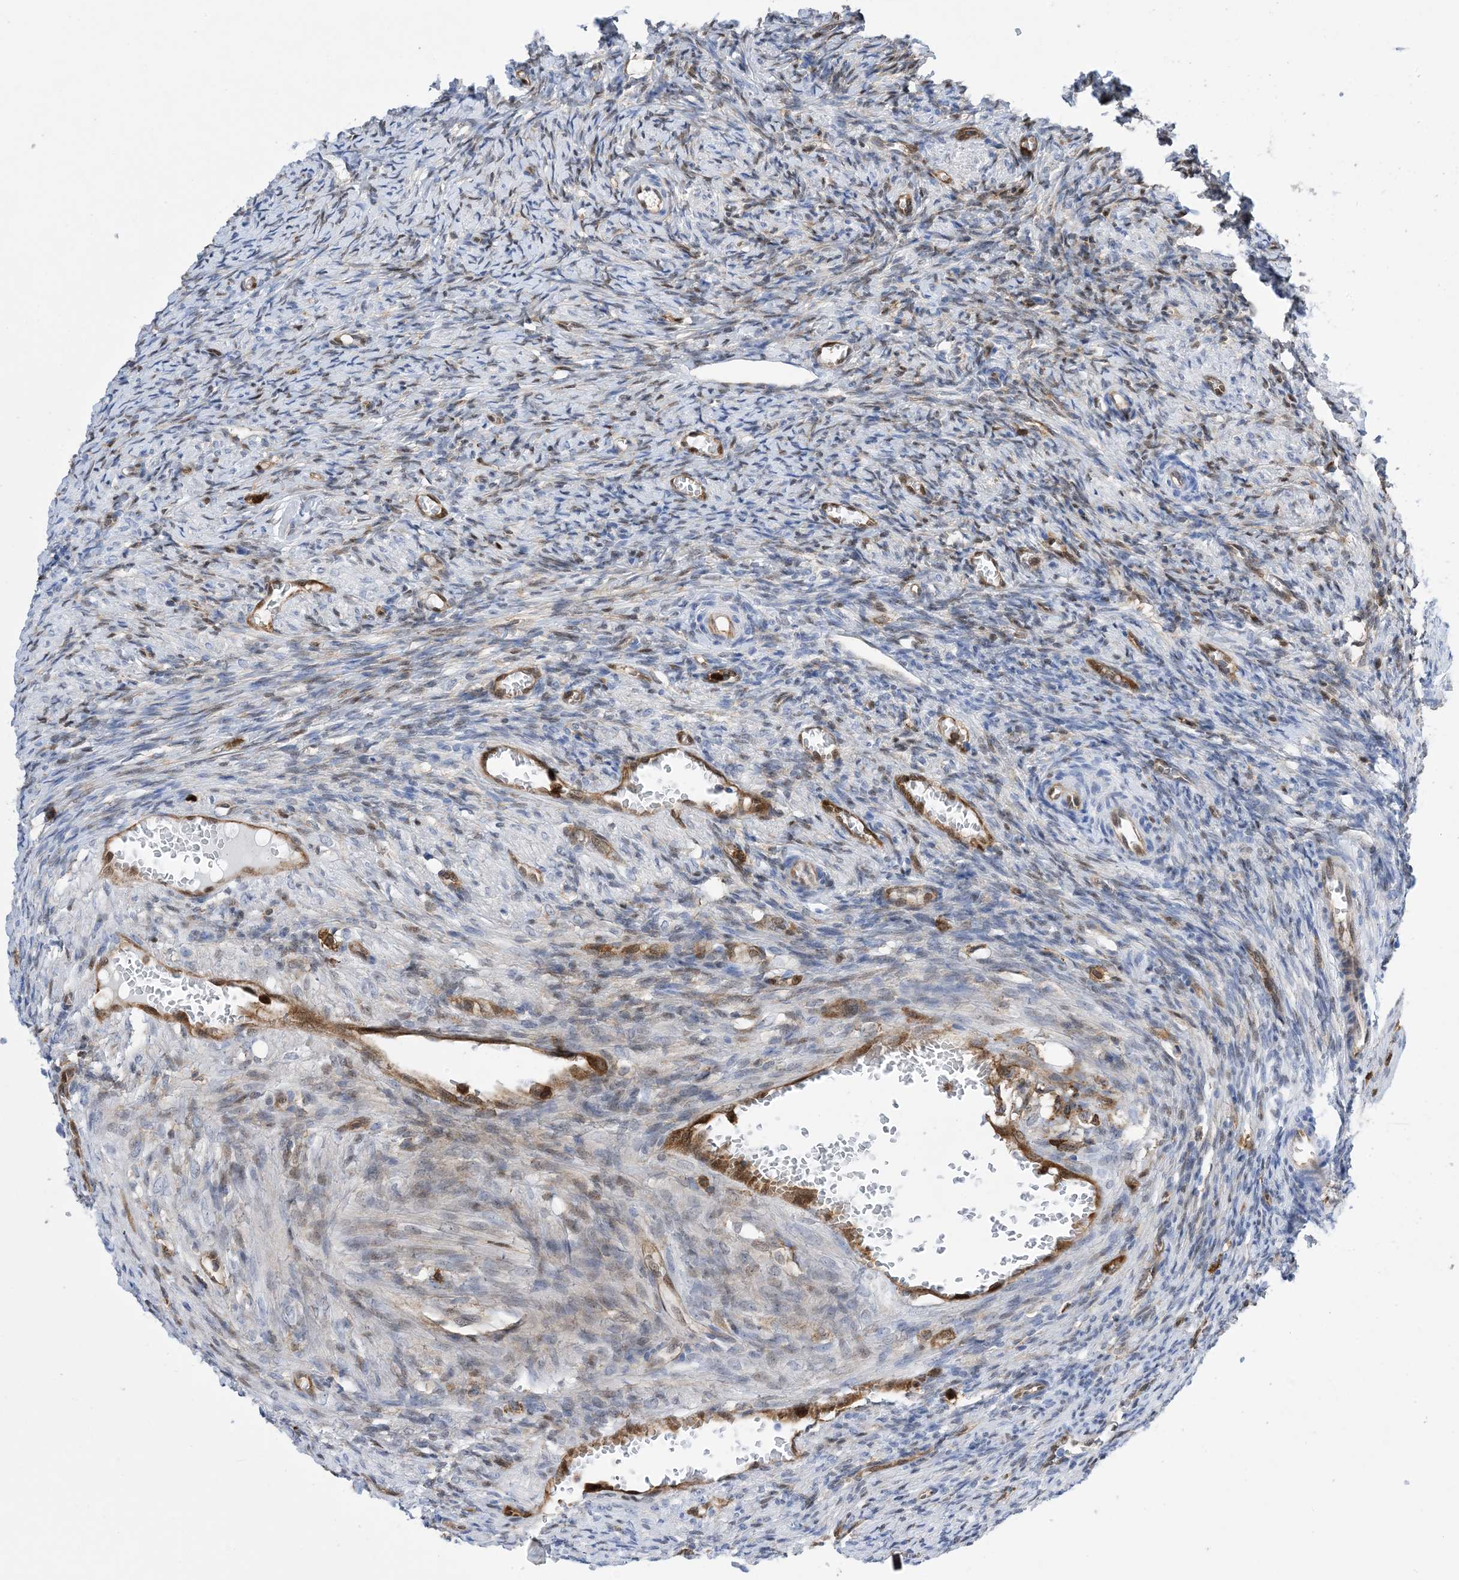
{"staining": {"intensity": "negative", "quantity": "none", "location": "none"}, "tissue": "ovary", "cell_type": "Ovarian stroma cells", "image_type": "normal", "snomed": [{"axis": "morphology", "description": "Normal tissue, NOS"}, {"axis": "topography", "description": "Ovary"}], "caption": "High magnification brightfield microscopy of unremarkable ovary stained with DAB (brown) and counterstained with hematoxylin (blue): ovarian stroma cells show no significant expression. The staining is performed using DAB (3,3'-diaminobenzidine) brown chromogen with nuclei counter-stained in using hematoxylin.", "gene": "ANXA1", "patient": {"sex": "female", "age": 27}}